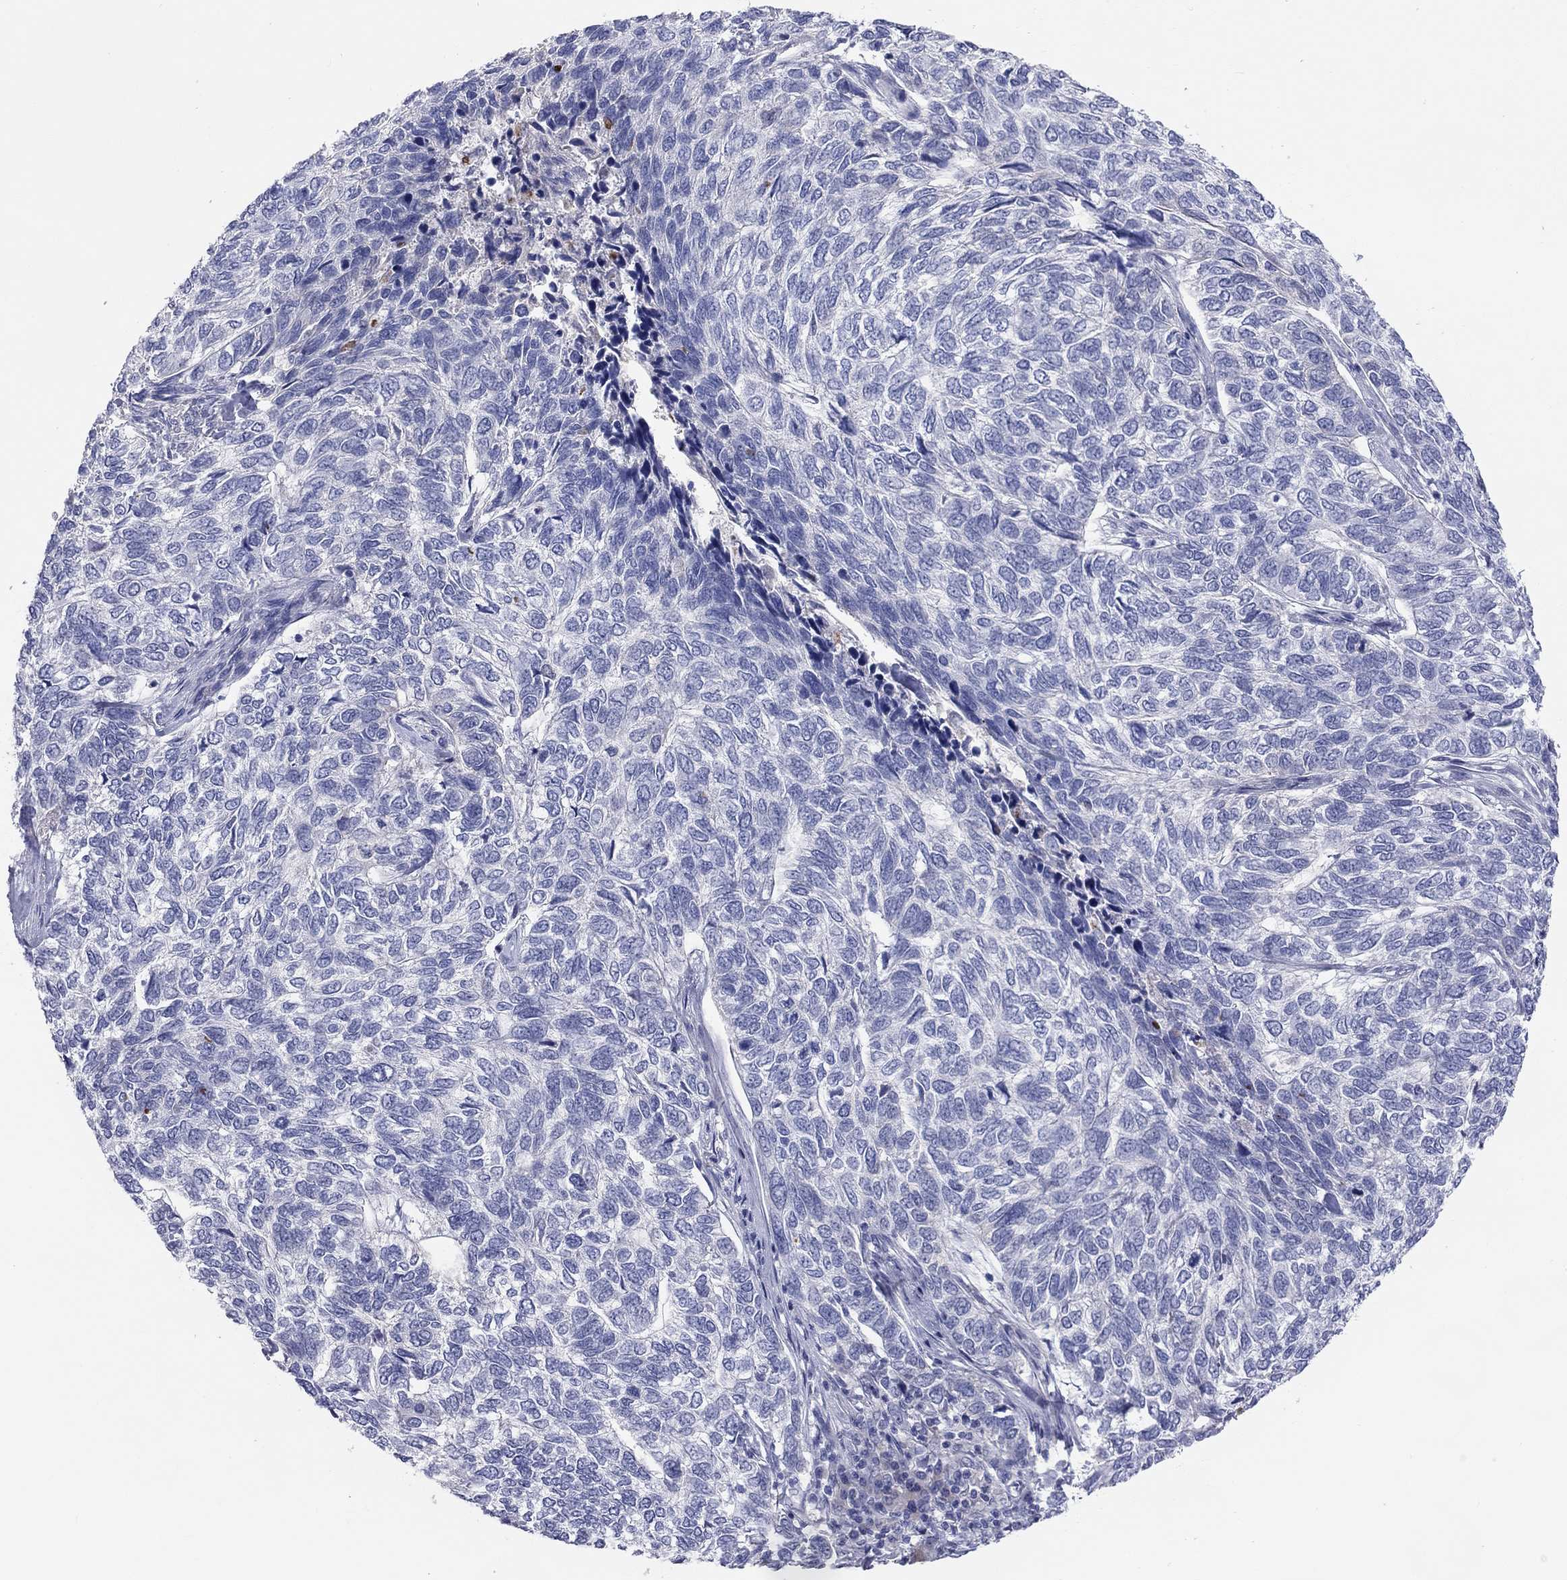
{"staining": {"intensity": "negative", "quantity": "none", "location": "none"}, "tissue": "skin cancer", "cell_type": "Tumor cells", "image_type": "cancer", "snomed": [{"axis": "morphology", "description": "Basal cell carcinoma"}, {"axis": "topography", "description": "Skin"}], "caption": "A high-resolution image shows immunohistochemistry (IHC) staining of skin cancer, which demonstrates no significant staining in tumor cells.", "gene": "ST7L", "patient": {"sex": "female", "age": 65}}